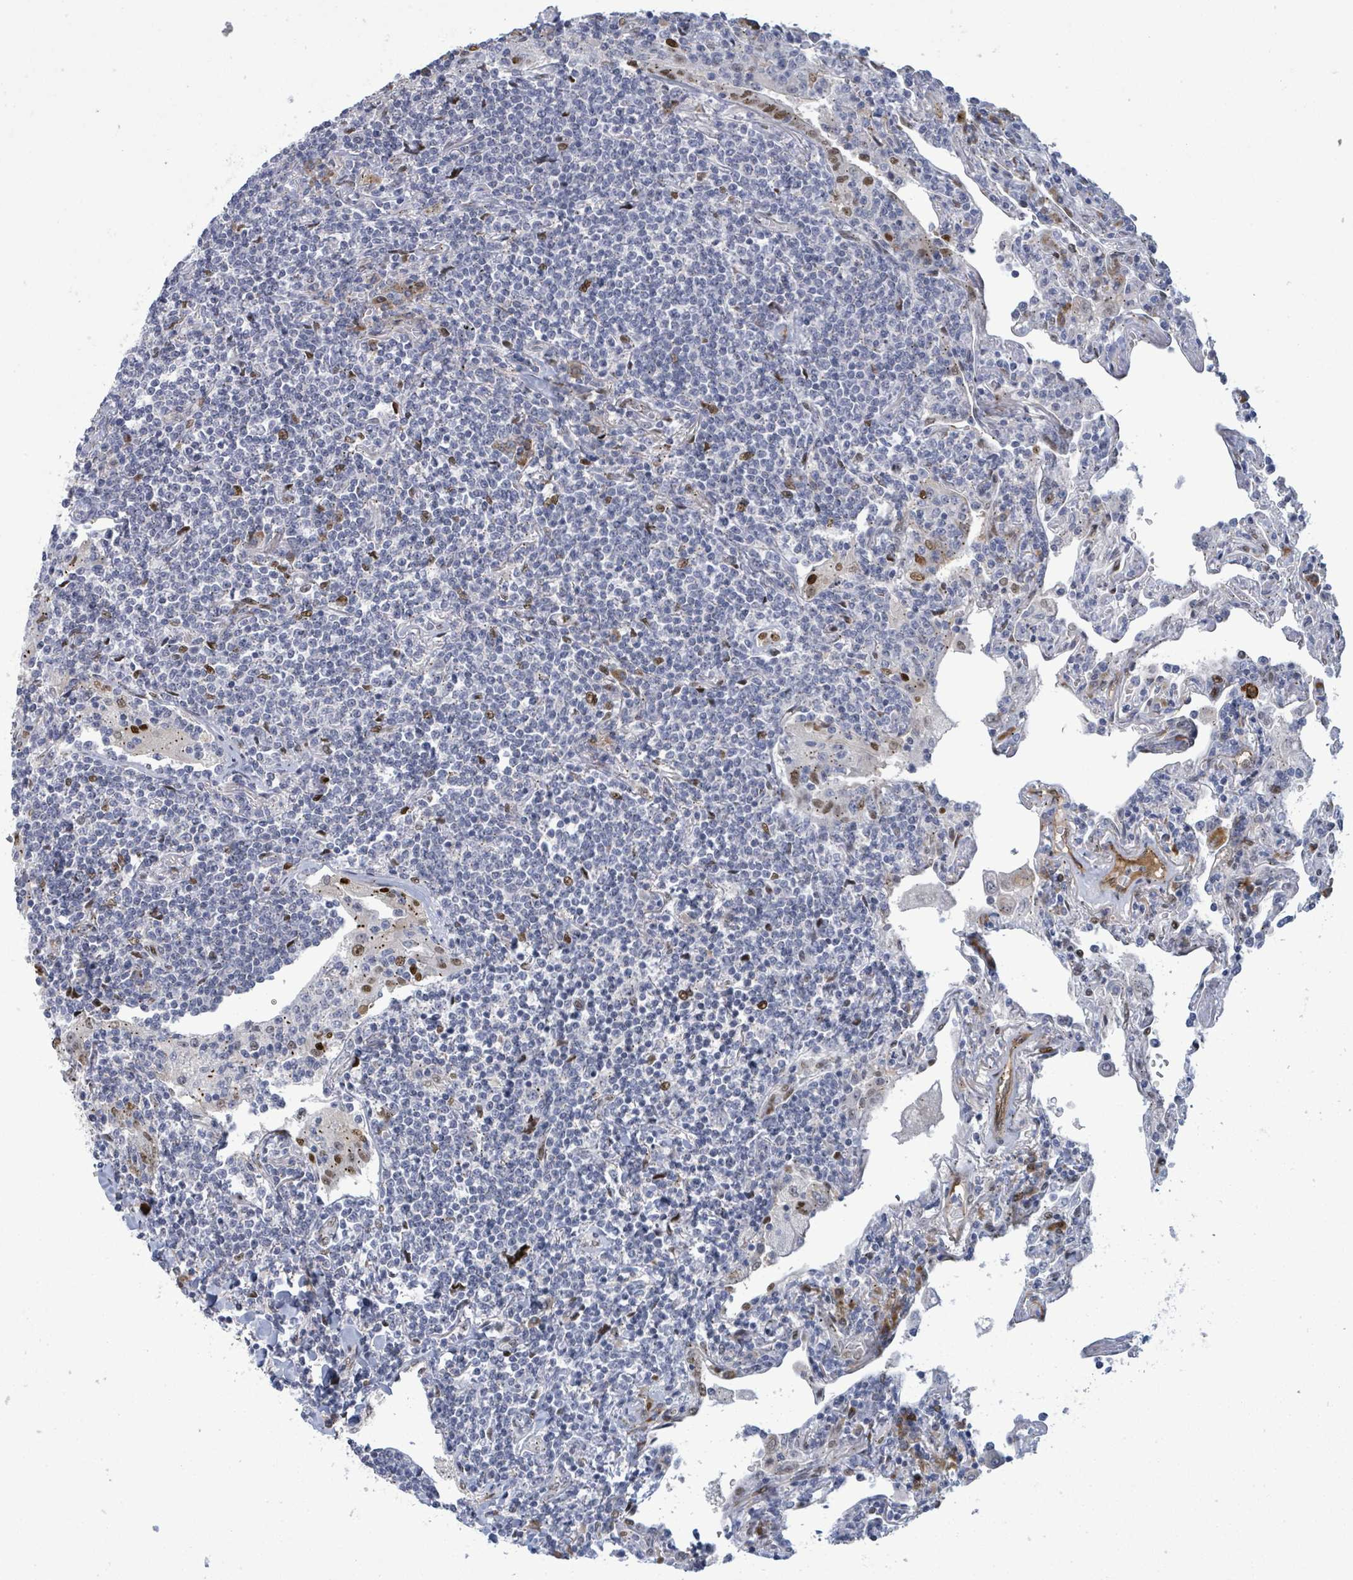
{"staining": {"intensity": "negative", "quantity": "none", "location": "none"}, "tissue": "lymphoma", "cell_type": "Tumor cells", "image_type": "cancer", "snomed": [{"axis": "morphology", "description": "Malignant lymphoma, non-Hodgkin's type, Low grade"}, {"axis": "topography", "description": "Lung"}], "caption": "An image of human lymphoma is negative for staining in tumor cells.", "gene": "TUSC1", "patient": {"sex": "female", "age": 71}}